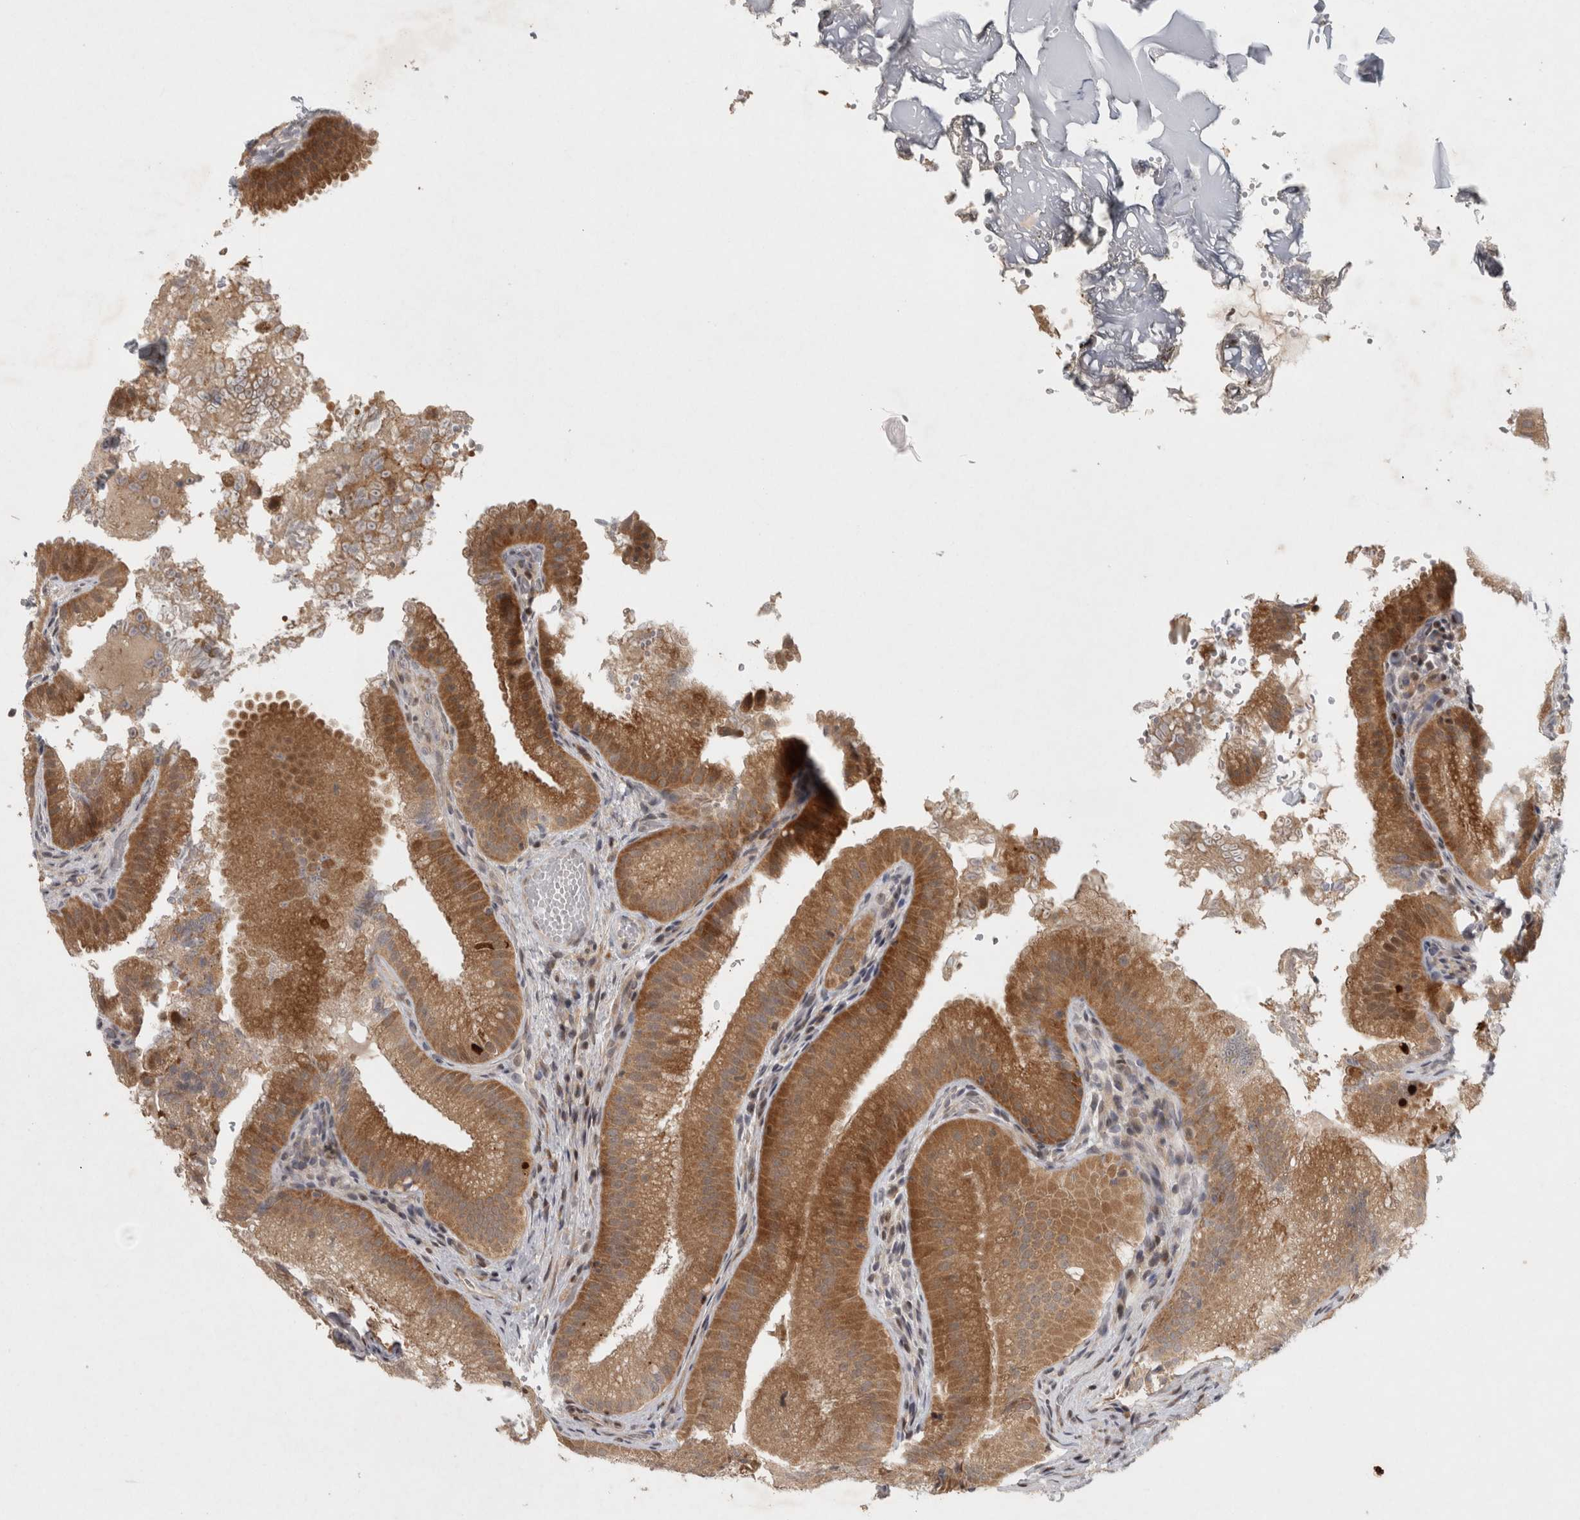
{"staining": {"intensity": "moderate", "quantity": ">75%", "location": "cytoplasmic/membranous"}, "tissue": "gallbladder", "cell_type": "Glandular cells", "image_type": "normal", "snomed": [{"axis": "morphology", "description": "Normal tissue, NOS"}, {"axis": "topography", "description": "Gallbladder"}], "caption": "IHC (DAB) staining of benign gallbladder shows moderate cytoplasmic/membranous protein positivity in approximately >75% of glandular cells. The protein is stained brown, and the nuclei are stained in blue (DAB (3,3'-diaminobenzidine) IHC with brightfield microscopy, high magnification).", "gene": "KDM8", "patient": {"sex": "female", "age": 30}}